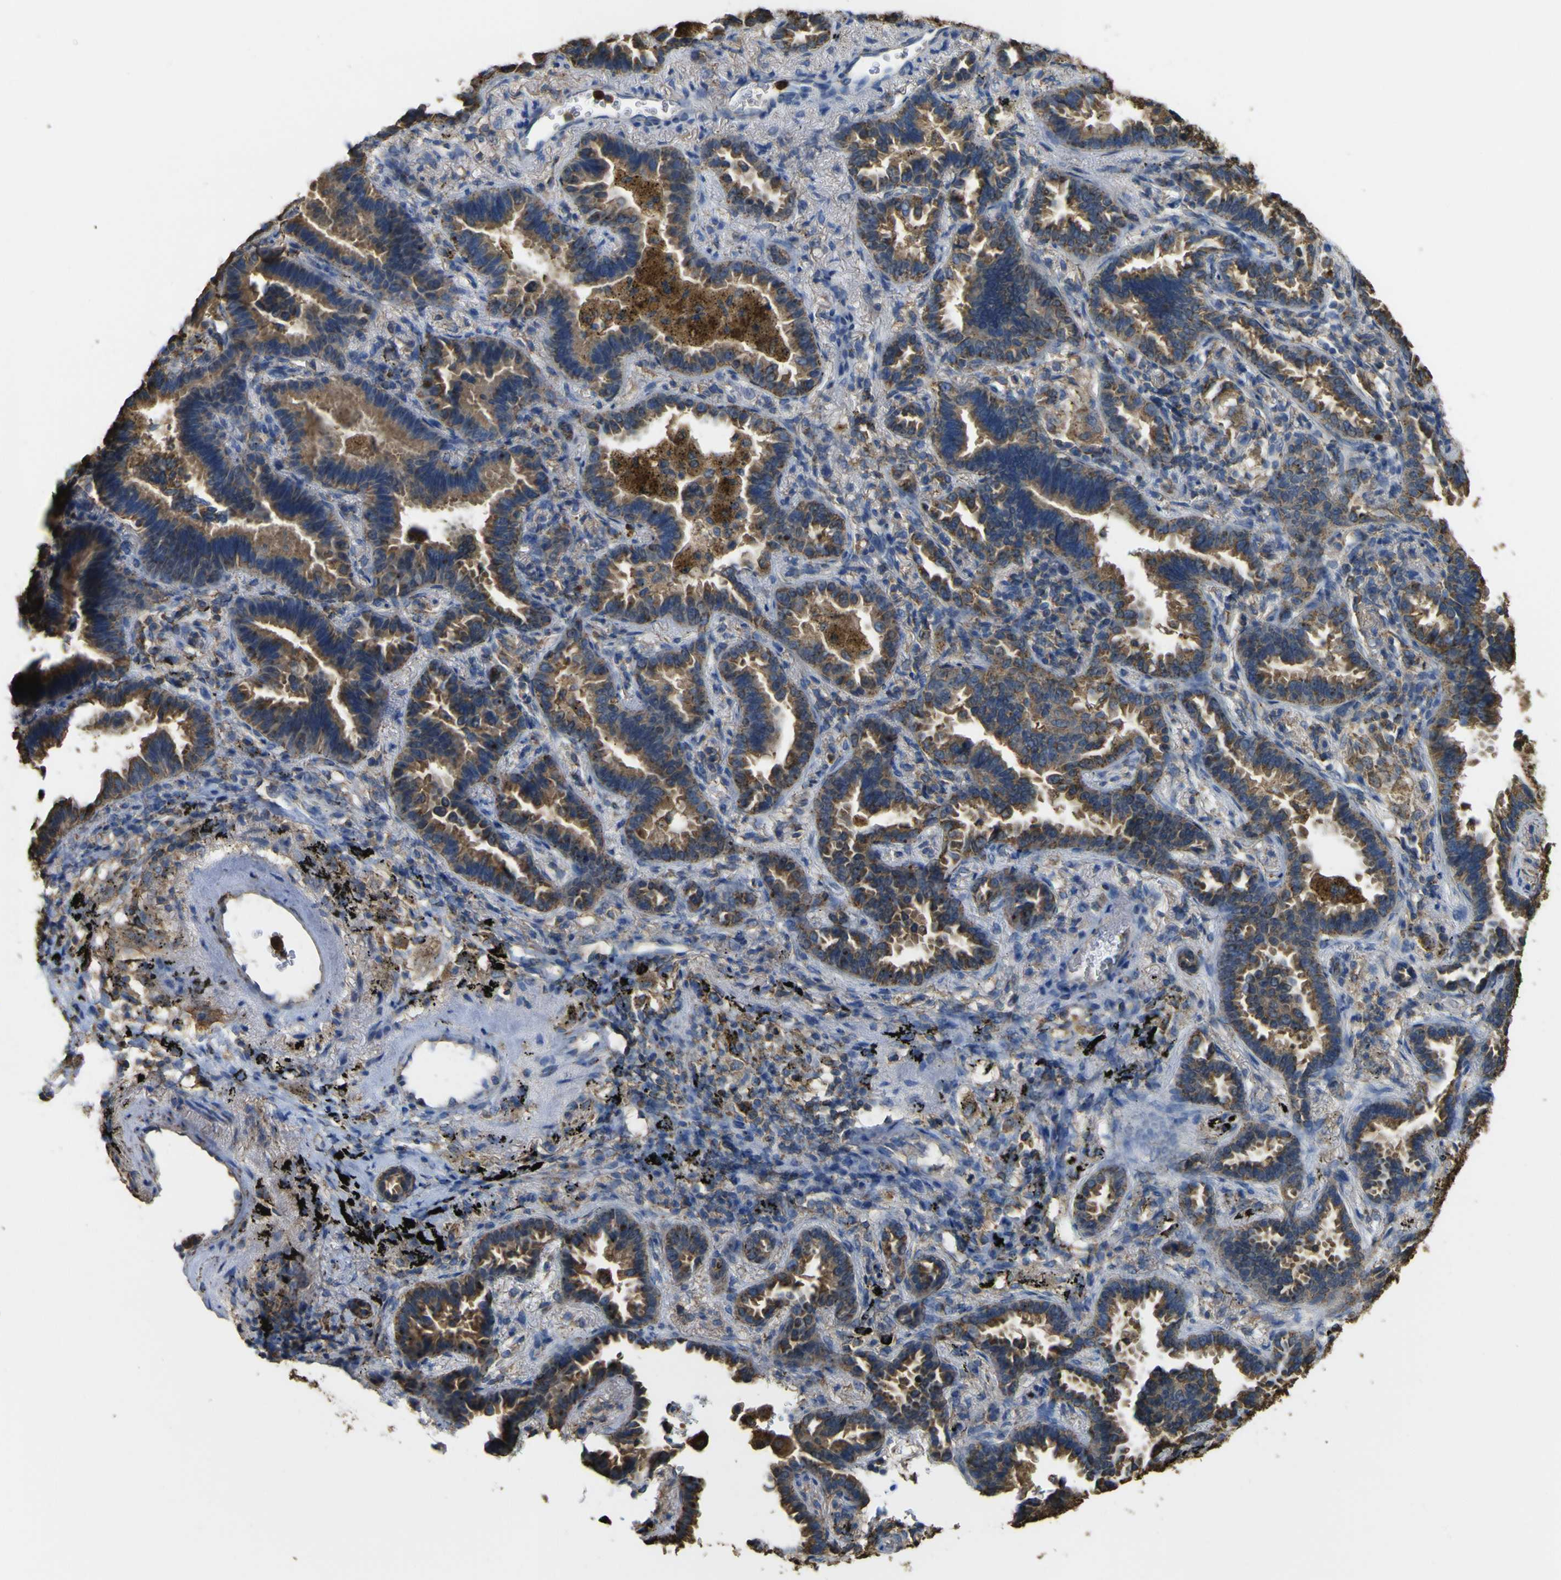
{"staining": {"intensity": "strong", "quantity": ">75%", "location": "cytoplasmic/membranous"}, "tissue": "lung cancer", "cell_type": "Tumor cells", "image_type": "cancer", "snomed": [{"axis": "morphology", "description": "Normal tissue, NOS"}, {"axis": "morphology", "description": "Adenocarcinoma, NOS"}, {"axis": "topography", "description": "Lung"}], "caption": "Lung adenocarcinoma tissue exhibits strong cytoplasmic/membranous positivity in approximately >75% of tumor cells", "gene": "ACSL3", "patient": {"sex": "male", "age": 59}}